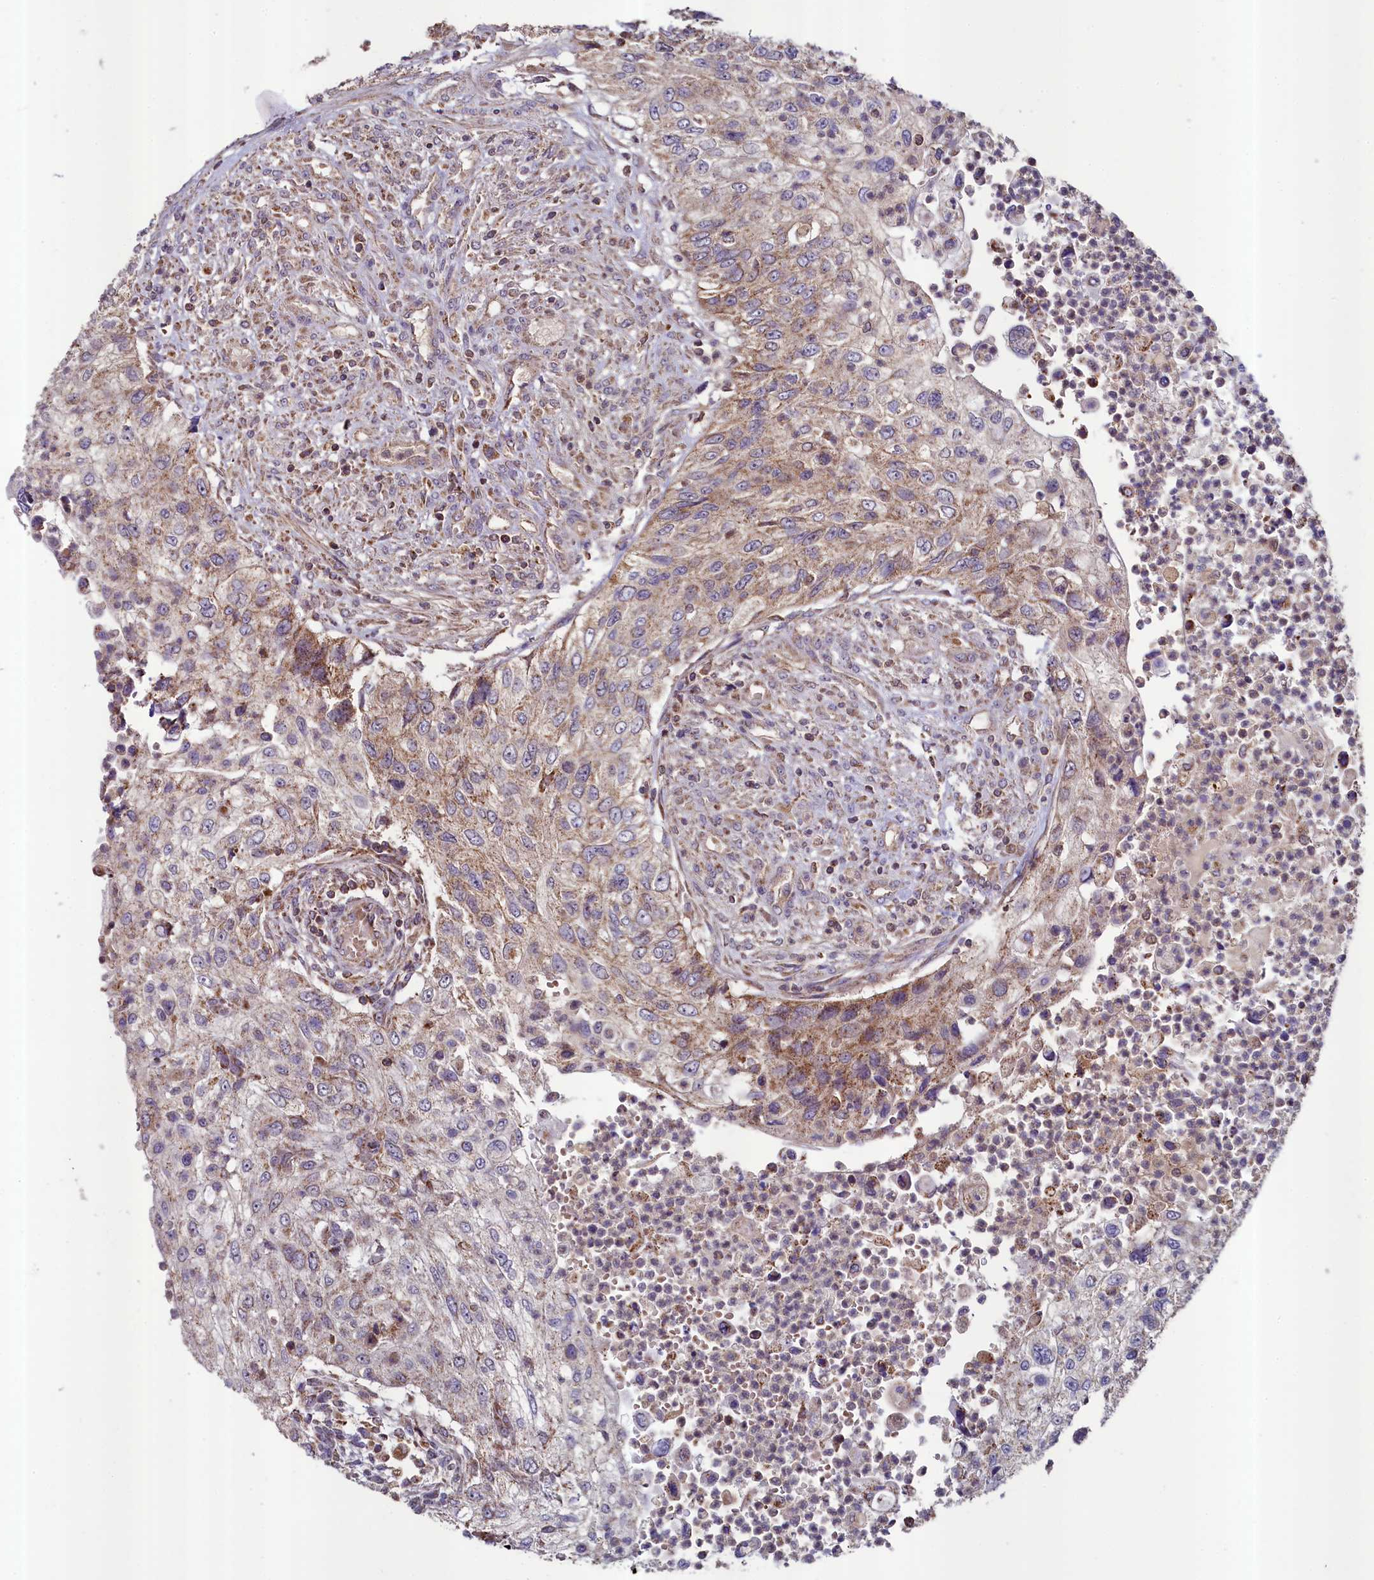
{"staining": {"intensity": "moderate", "quantity": "25%-75%", "location": "cytoplasmic/membranous"}, "tissue": "urothelial cancer", "cell_type": "Tumor cells", "image_type": "cancer", "snomed": [{"axis": "morphology", "description": "Urothelial carcinoma, High grade"}, {"axis": "topography", "description": "Urinary bladder"}], "caption": "Immunohistochemical staining of human urothelial cancer shows moderate cytoplasmic/membranous protein positivity in about 25%-75% of tumor cells.", "gene": "METTL4", "patient": {"sex": "female", "age": 60}}